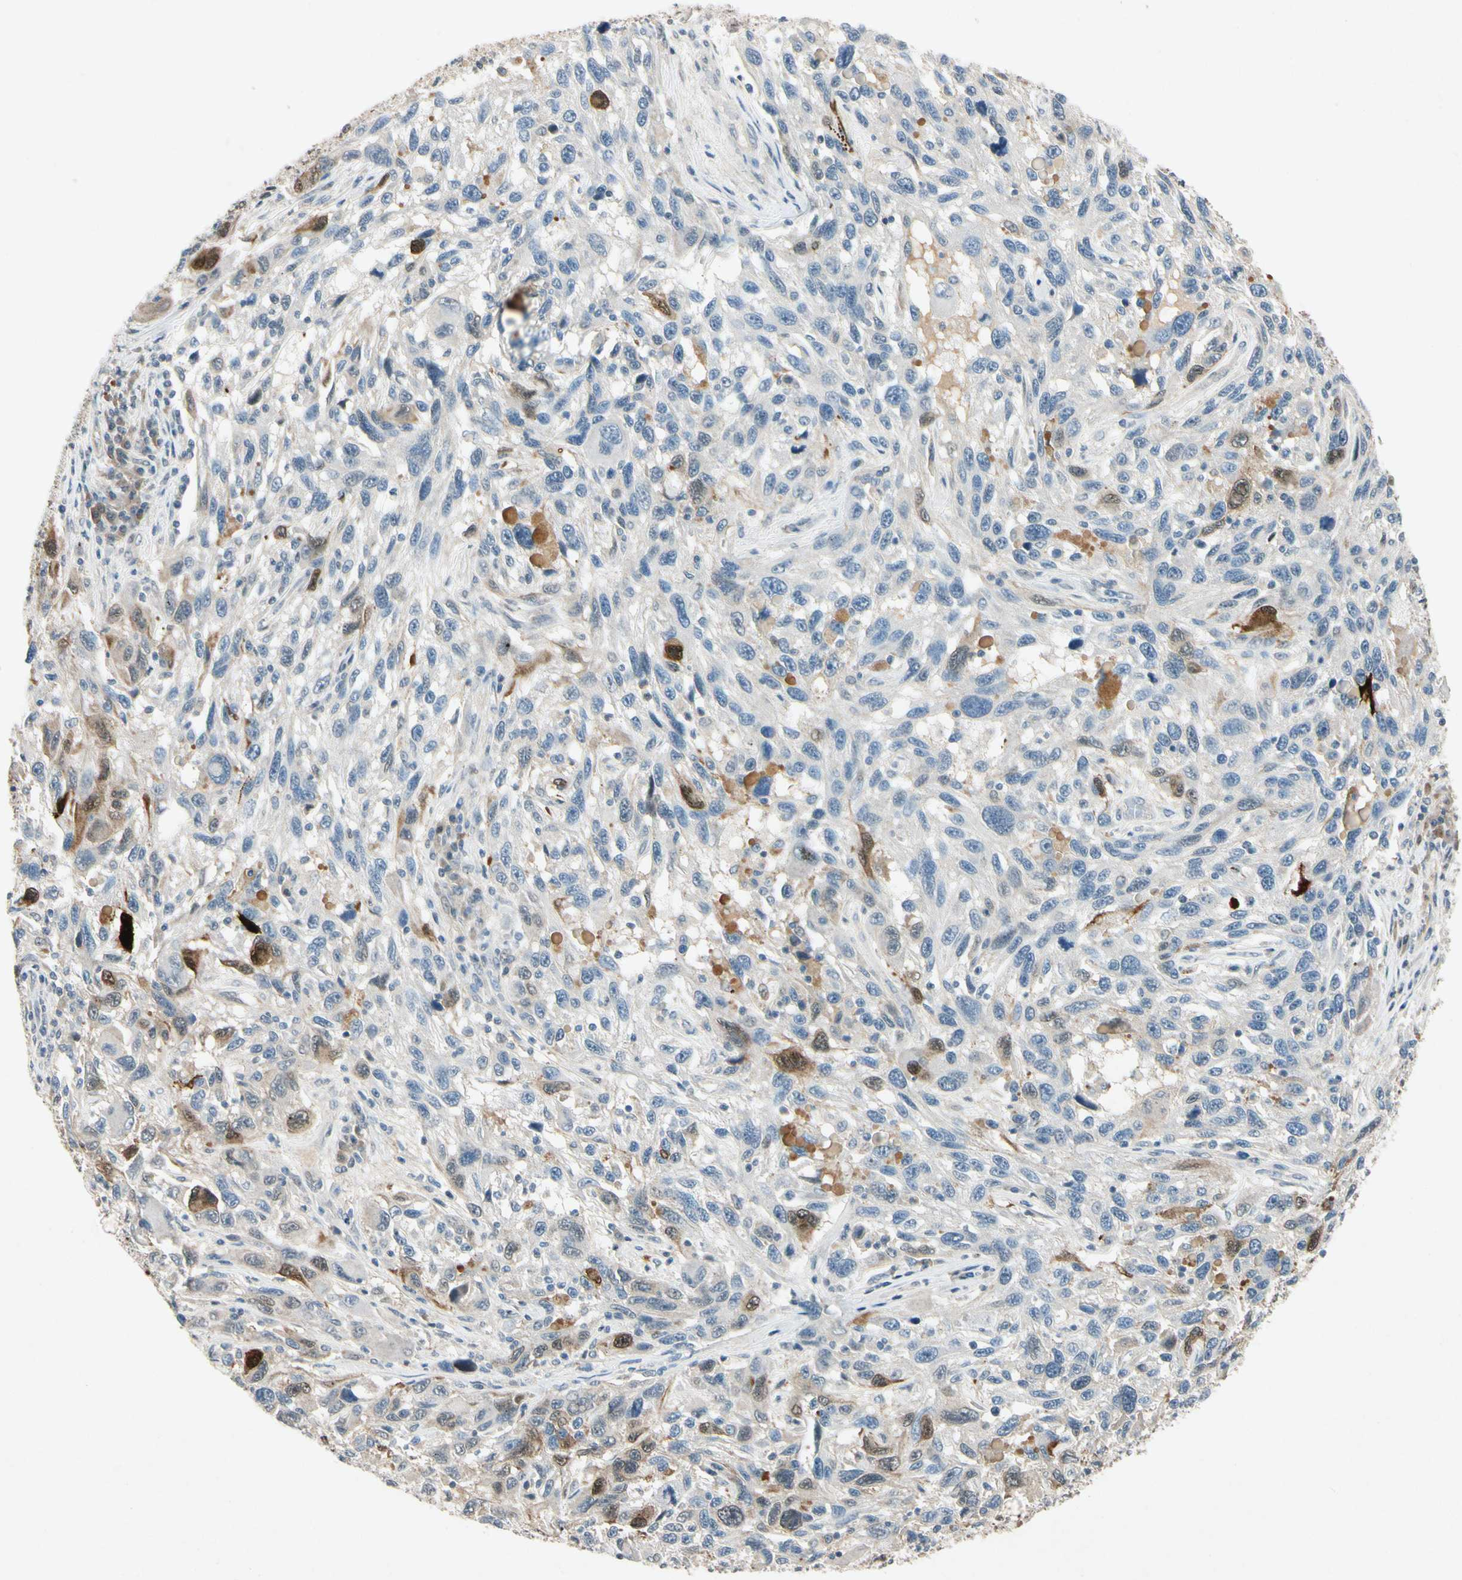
{"staining": {"intensity": "moderate", "quantity": "<25%", "location": "cytoplasmic/membranous"}, "tissue": "melanoma", "cell_type": "Tumor cells", "image_type": "cancer", "snomed": [{"axis": "morphology", "description": "Malignant melanoma, NOS"}, {"axis": "topography", "description": "Skin"}], "caption": "DAB immunohistochemical staining of malignant melanoma demonstrates moderate cytoplasmic/membranous protein expression in about <25% of tumor cells. The staining was performed using DAB (3,3'-diaminobenzidine) to visualize the protein expression in brown, while the nuclei were stained in blue with hematoxylin (Magnification: 20x).", "gene": "HSPA1B", "patient": {"sex": "male", "age": 53}}